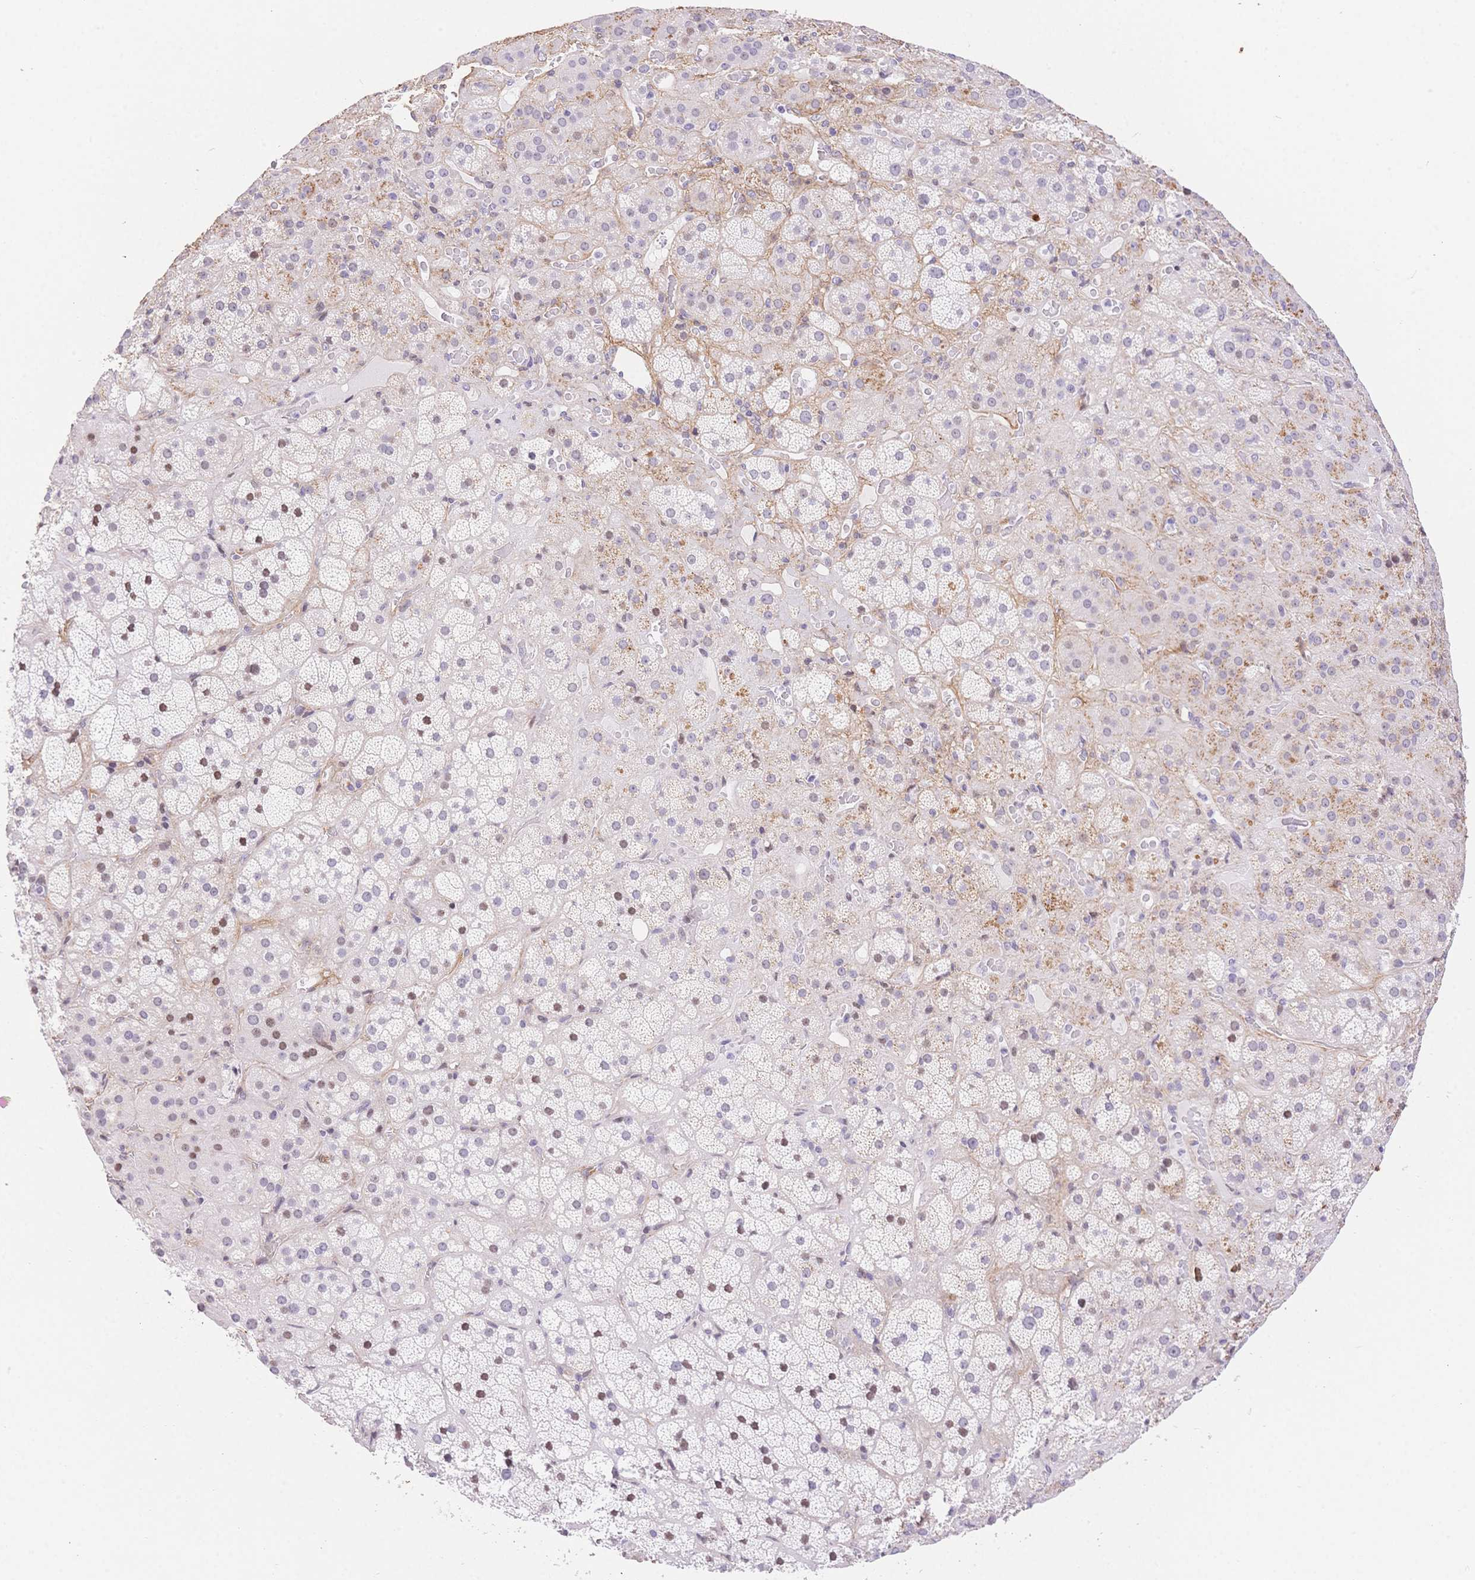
{"staining": {"intensity": "moderate", "quantity": "<25%", "location": "nuclear"}, "tissue": "adrenal gland", "cell_type": "Glandular cells", "image_type": "normal", "snomed": [{"axis": "morphology", "description": "Normal tissue, NOS"}, {"axis": "topography", "description": "Adrenal gland"}], "caption": "Brown immunohistochemical staining in benign human adrenal gland exhibits moderate nuclear staining in approximately <25% of glandular cells. Immunohistochemistry (ihc) stains the protein in brown and the nuclei are stained blue.", "gene": "PDZD2", "patient": {"sex": "male", "age": 57}}